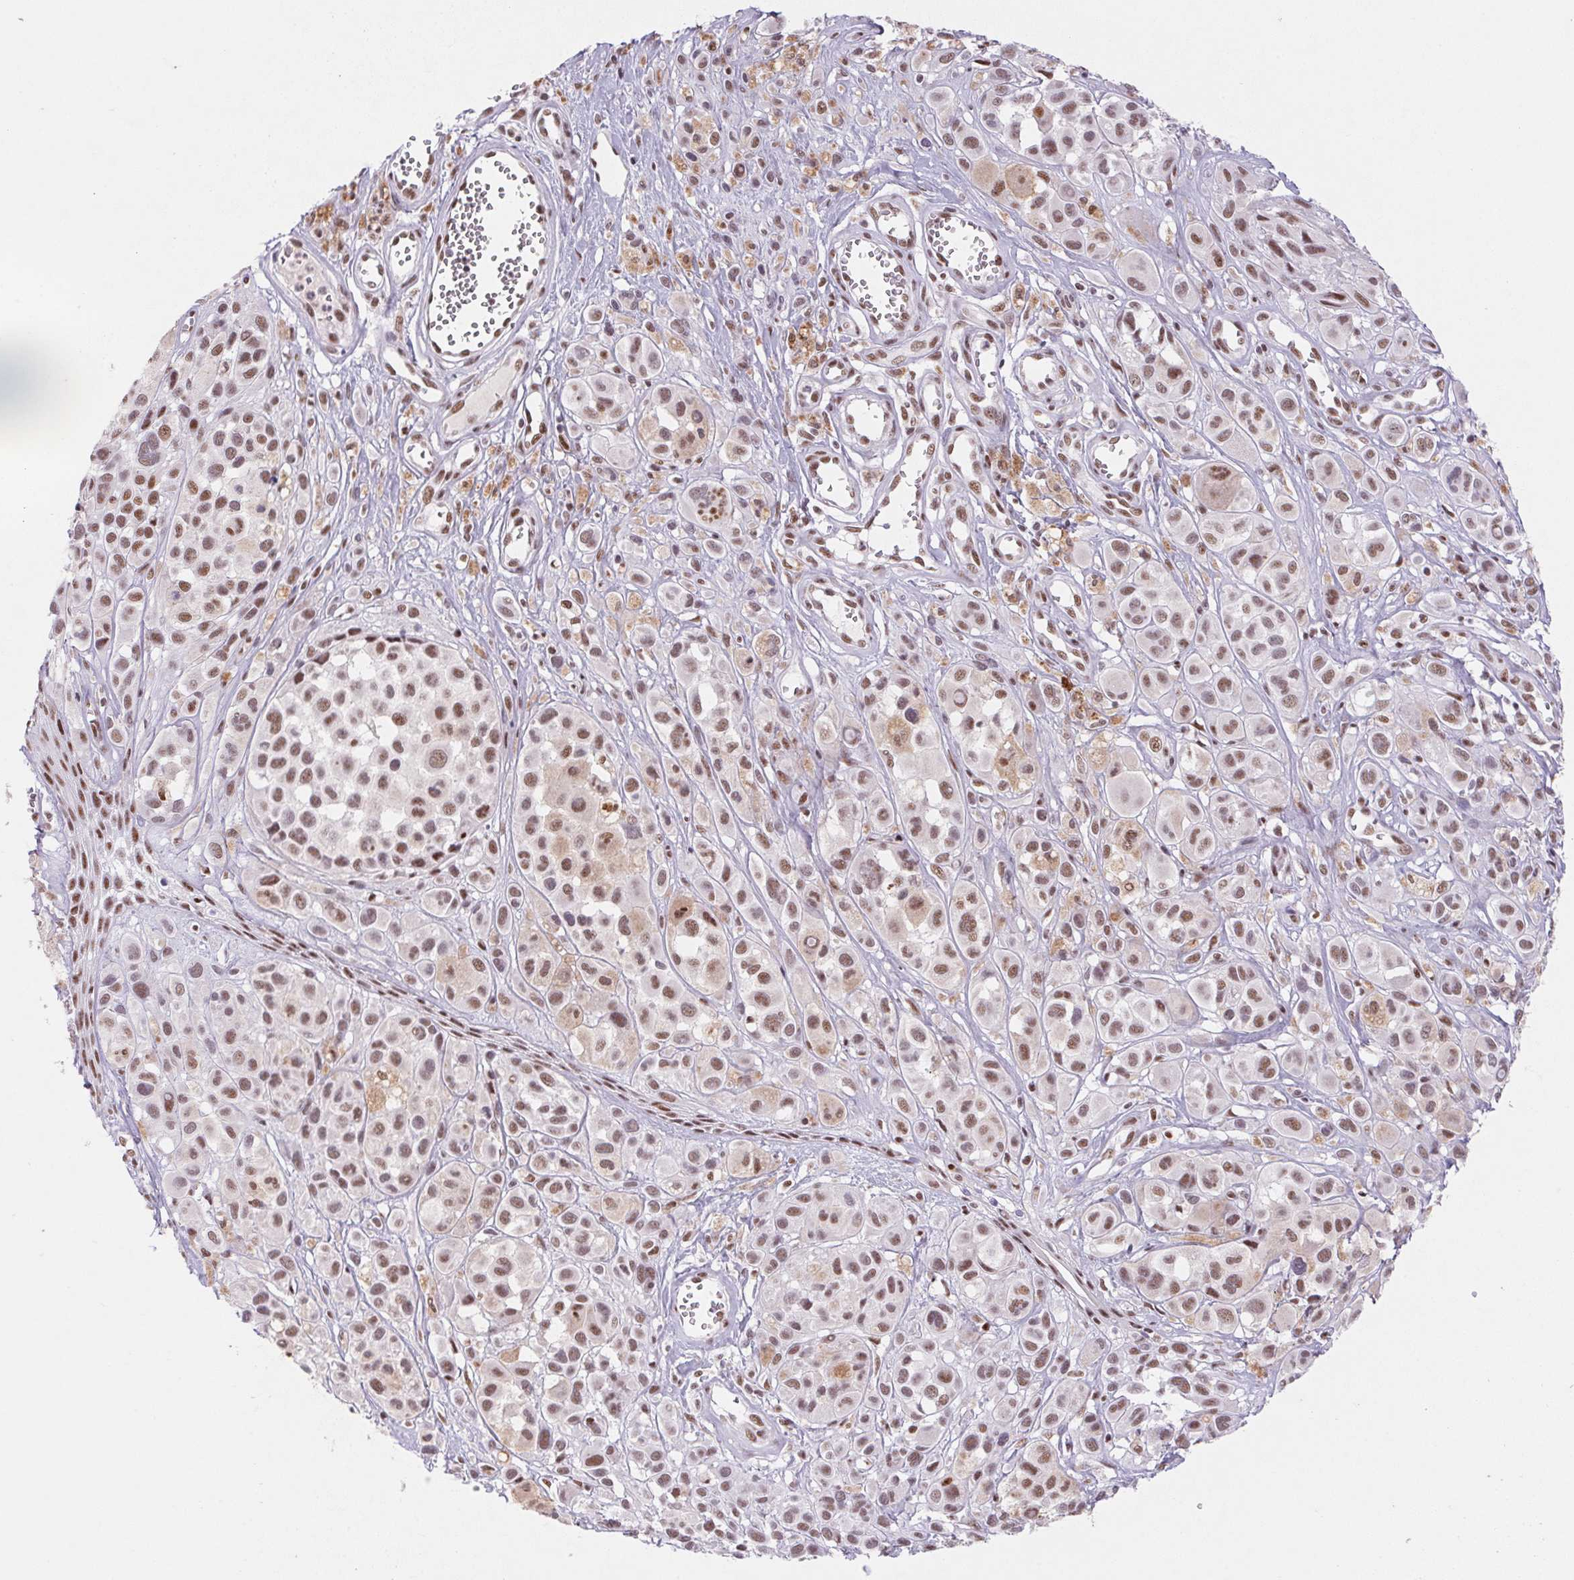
{"staining": {"intensity": "moderate", "quantity": ">75%", "location": "nuclear"}, "tissue": "melanoma", "cell_type": "Tumor cells", "image_type": "cancer", "snomed": [{"axis": "morphology", "description": "Malignant melanoma, NOS"}, {"axis": "topography", "description": "Skin"}], "caption": "IHC histopathology image of neoplastic tissue: human melanoma stained using immunohistochemistry (IHC) reveals medium levels of moderate protein expression localized specifically in the nuclear of tumor cells, appearing as a nuclear brown color.", "gene": "DPPA5", "patient": {"sex": "male", "age": 77}}